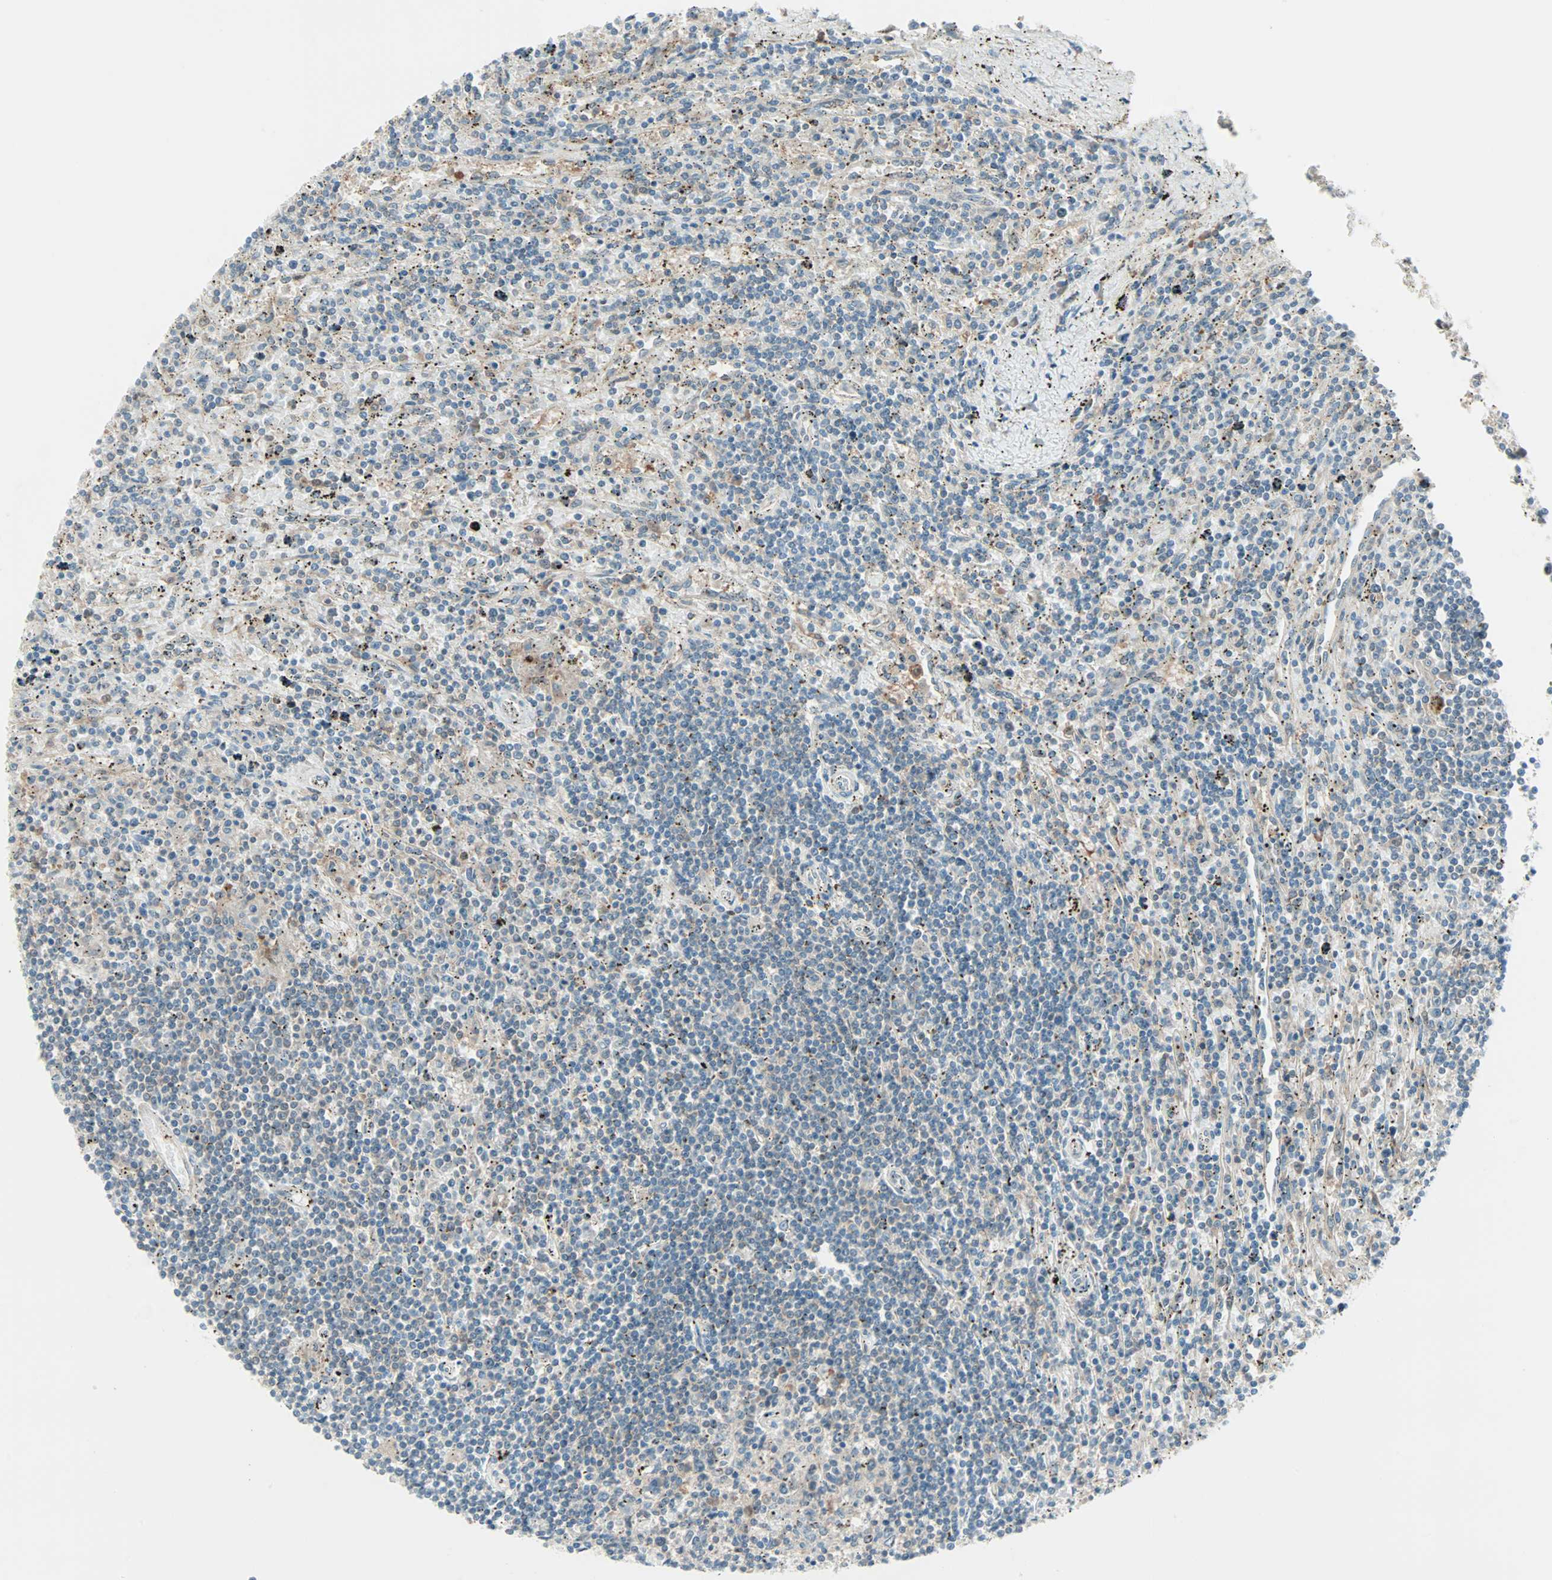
{"staining": {"intensity": "negative", "quantity": "none", "location": "none"}, "tissue": "lymphoma", "cell_type": "Tumor cells", "image_type": "cancer", "snomed": [{"axis": "morphology", "description": "Malignant lymphoma, non-Hodgkin's type, Low grade"}, {"axis": "topography", "description": "Spleen"}], "caption": "There is no significant positivity in tumor cells of low-grade malignant lymphoma, non-Hodgkin's type. (Stains: DAB immunohistochemistry (IHC) with hematoxylin counter stain, Microscopy: brightfield microscopy at high magnification).", "gene": "SMIM8", "patient": {"sex": "male", "age": 76}}